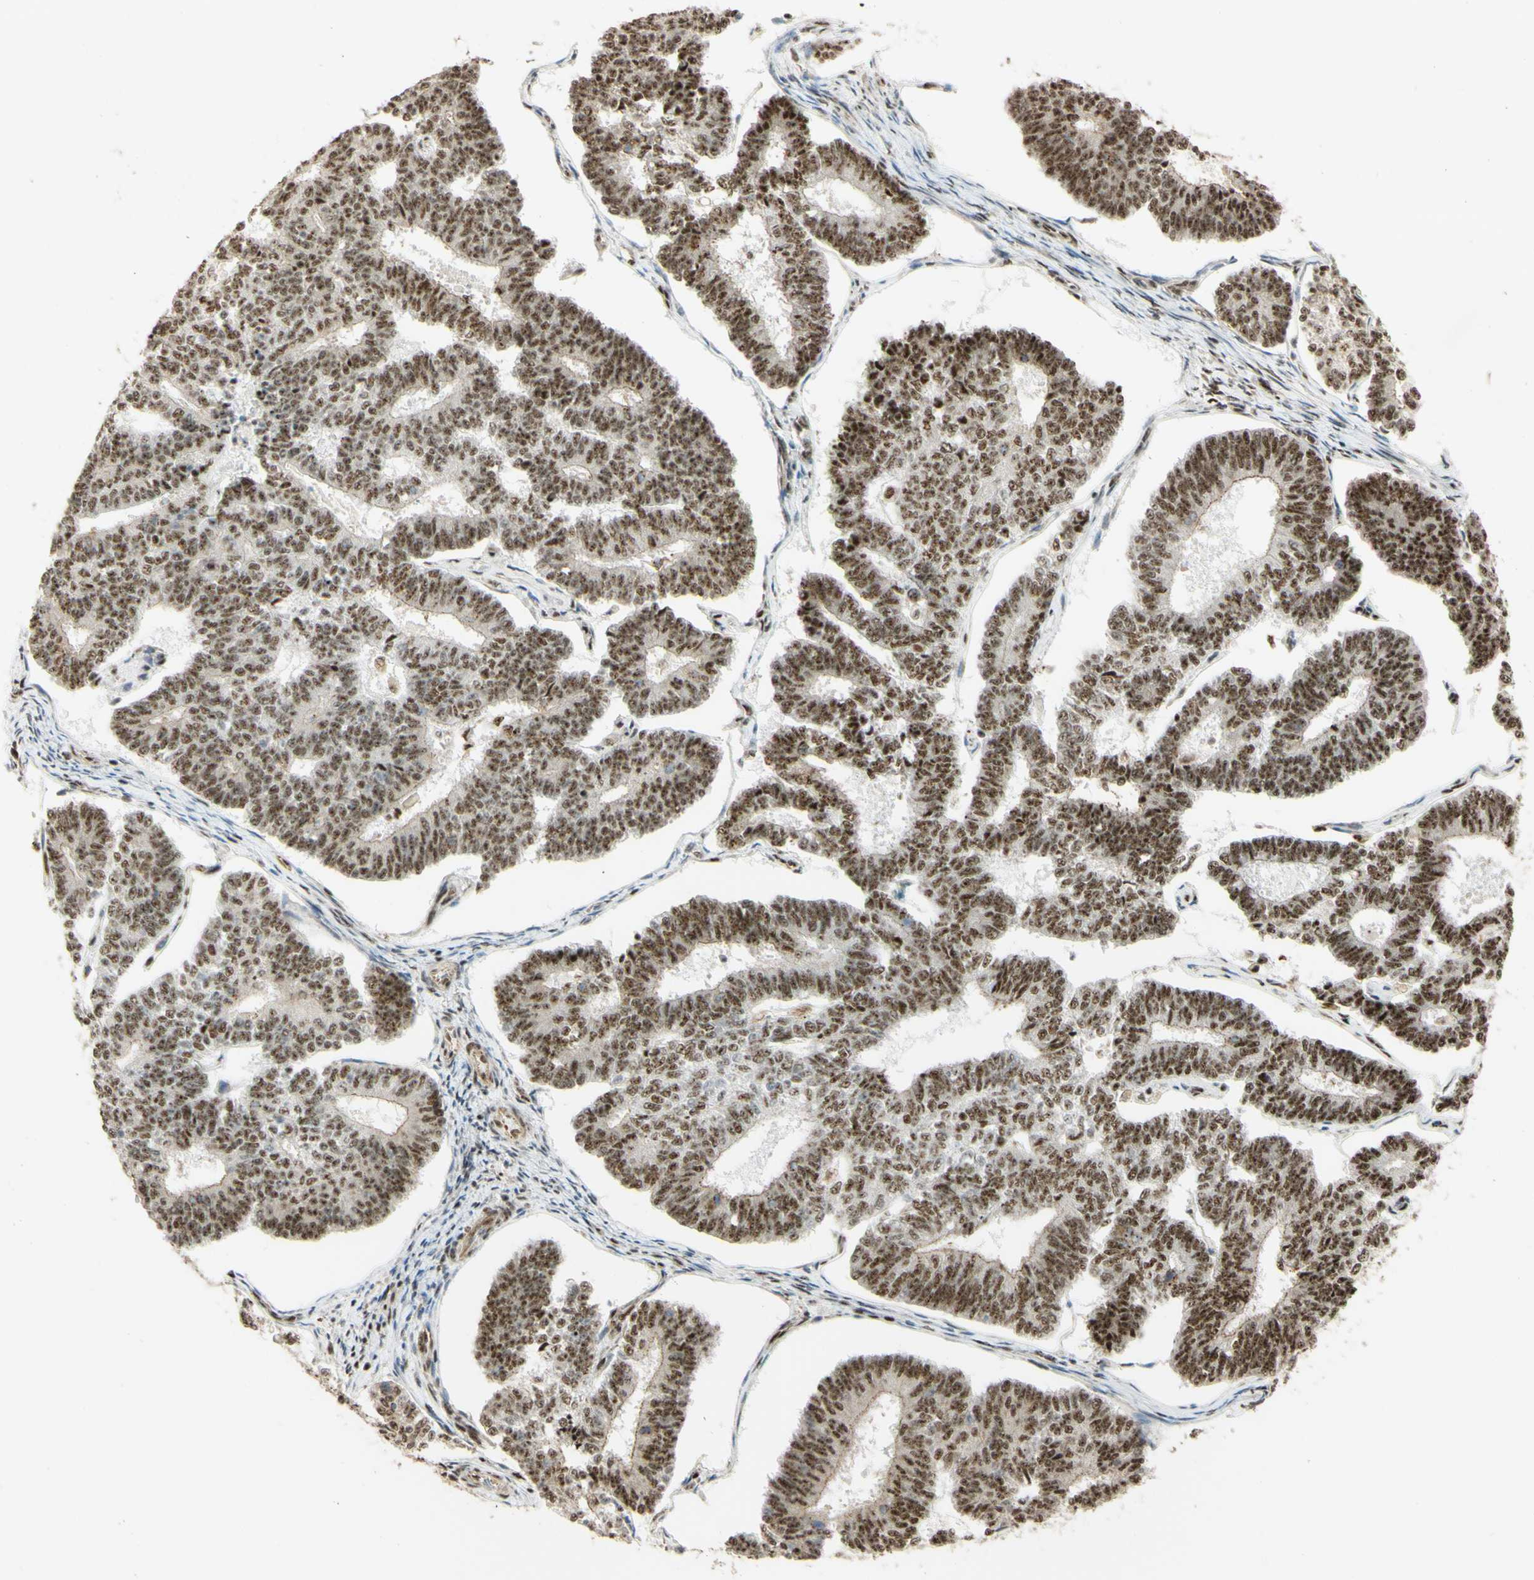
{"staining": {"intensity": "moderate", "quantity": ">75%", "location": "nuclear"}, "tissue": "endometrial cancer", "cell_type": "Tumor cells", "image_type": "cancer", "snomed": [{"axis": "morphology", "description": "Adenocarcinoma, NOS"}, {"axis": "topography", "description": "Endometrium"}], "caption": "A medium amount of moderate nuclear expression is seen in about >75% of tumor cells in adenocarcinoma (endometrial) tissue.", "gene": "SAP18", "patient": {"sex": "female", "age": 70}}